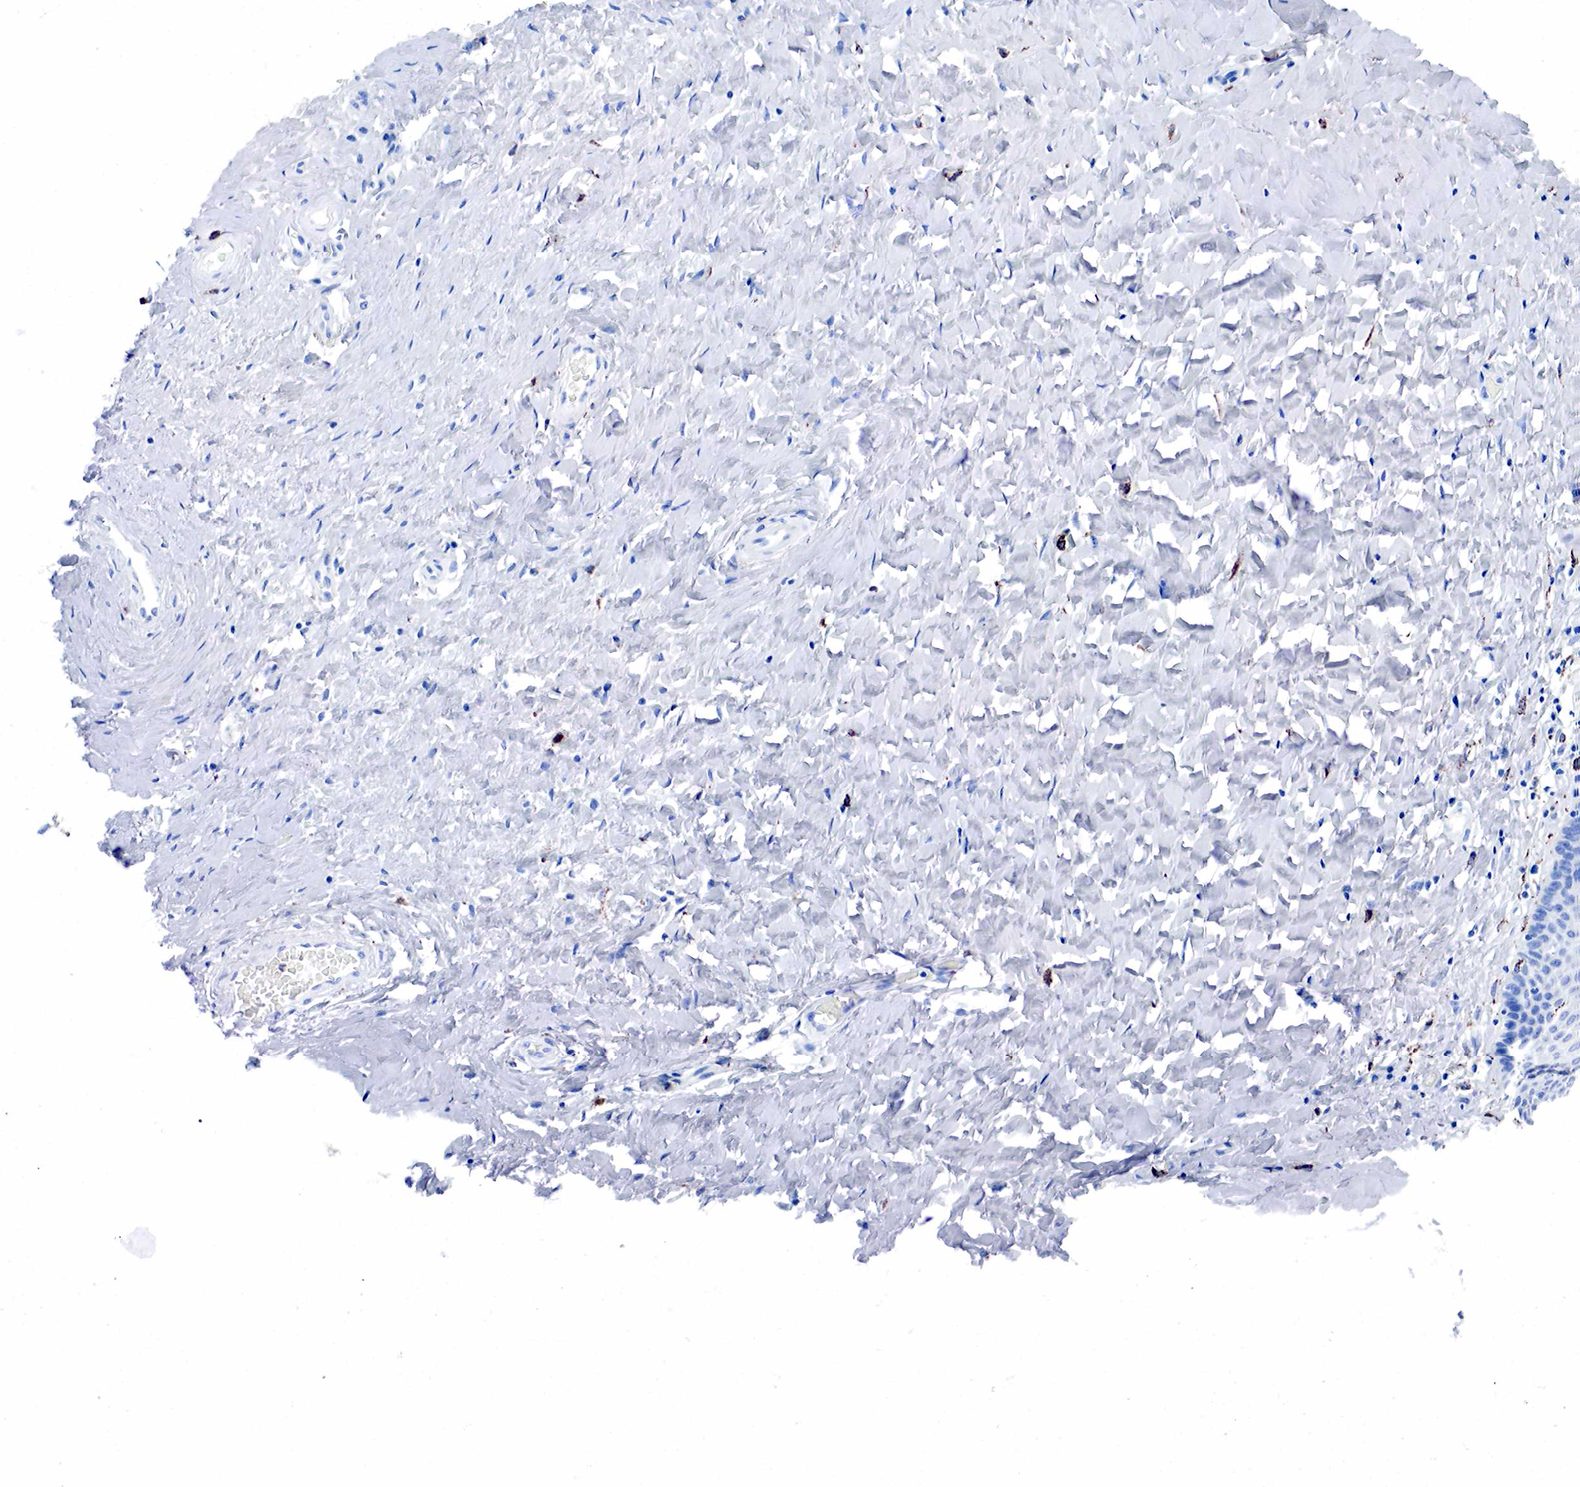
{"staining": {"intensity": "negative", "quantity": "none", "location": "none"}, "tissue": "cervix", "cell_type": "Glandular cells", "image_type": "normal", "snomed": [{"axis": "morphology", "description": "Normal tissue, NOS"}, {"axis": "topography", "description": "Cervix"}], "caption": "Immunohistochemistry micrograph of unremarkable human cervix stained for a protein (brown), which shows no staining in glandular cells. The staining is performed using DAB (3,3'-diaminobenzidine) brown chromogen with nuclei counter-stained in using hematoxylin.", "gene": "CD68", "patient": {"sex": "female", "age": 53}}